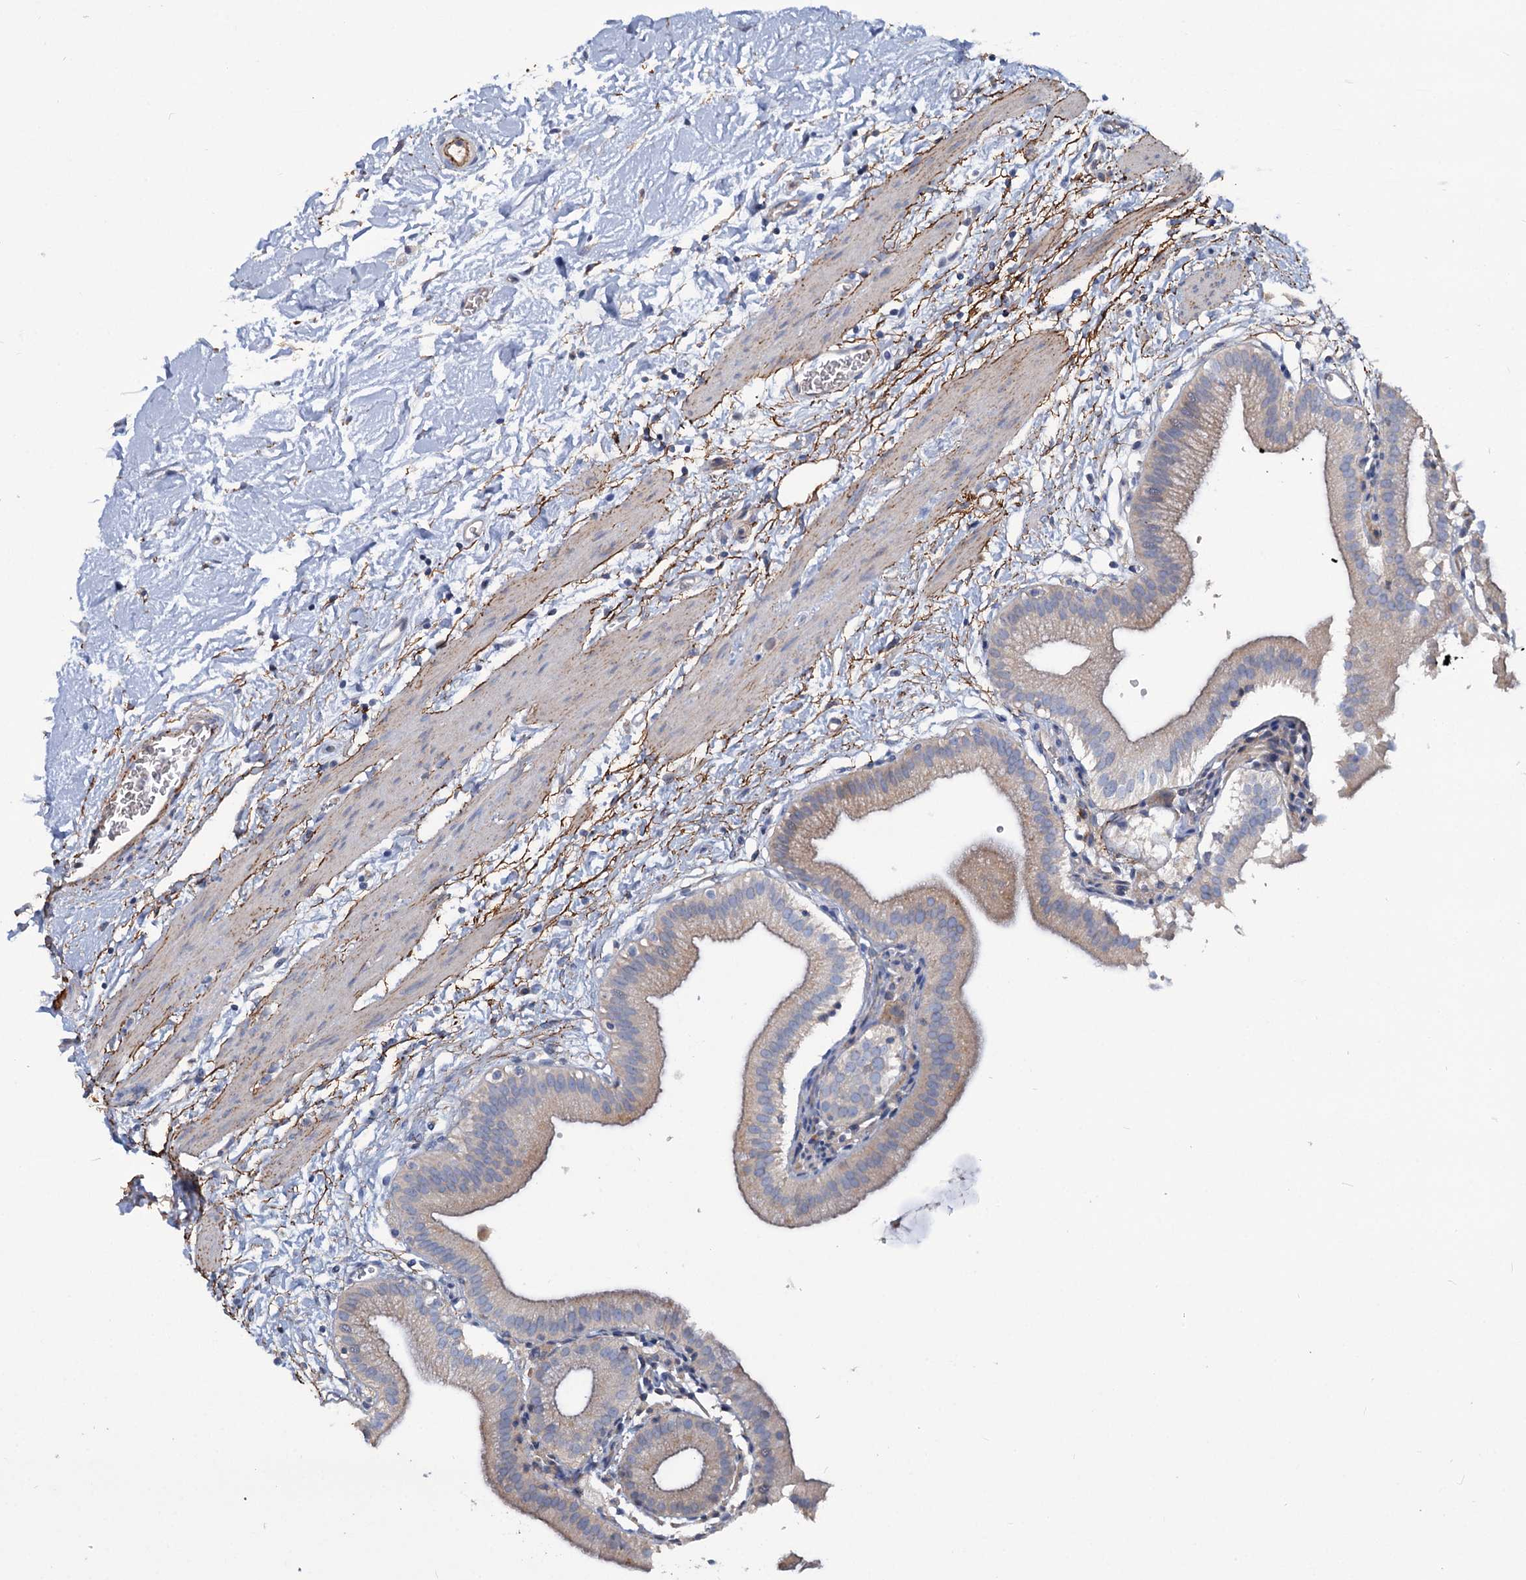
{"staining": {"intensity": "weak", "quantity": "25%-75%", "location": "cytoplasmic/membranous"}, "tissue": "gallbladder", "cell_type": "Glandular cells", "image_type": "normal", "snomed": [{"axis": "morphology", "description": "Normal tissue, NOS"}, {"axis": "topography", "description": "Gallbladder"}], "caption": "A brown stain labels weak cytoplasmic/membranous staining of a protein in glandular cells of benign gallbladder. The staining is performed using DAB brown chromogen to label protein expression. The nuclei are counter-stained blue using hematoxylin.", "gene": "URAD", "patient": {"sex": "male", "age": 55}}